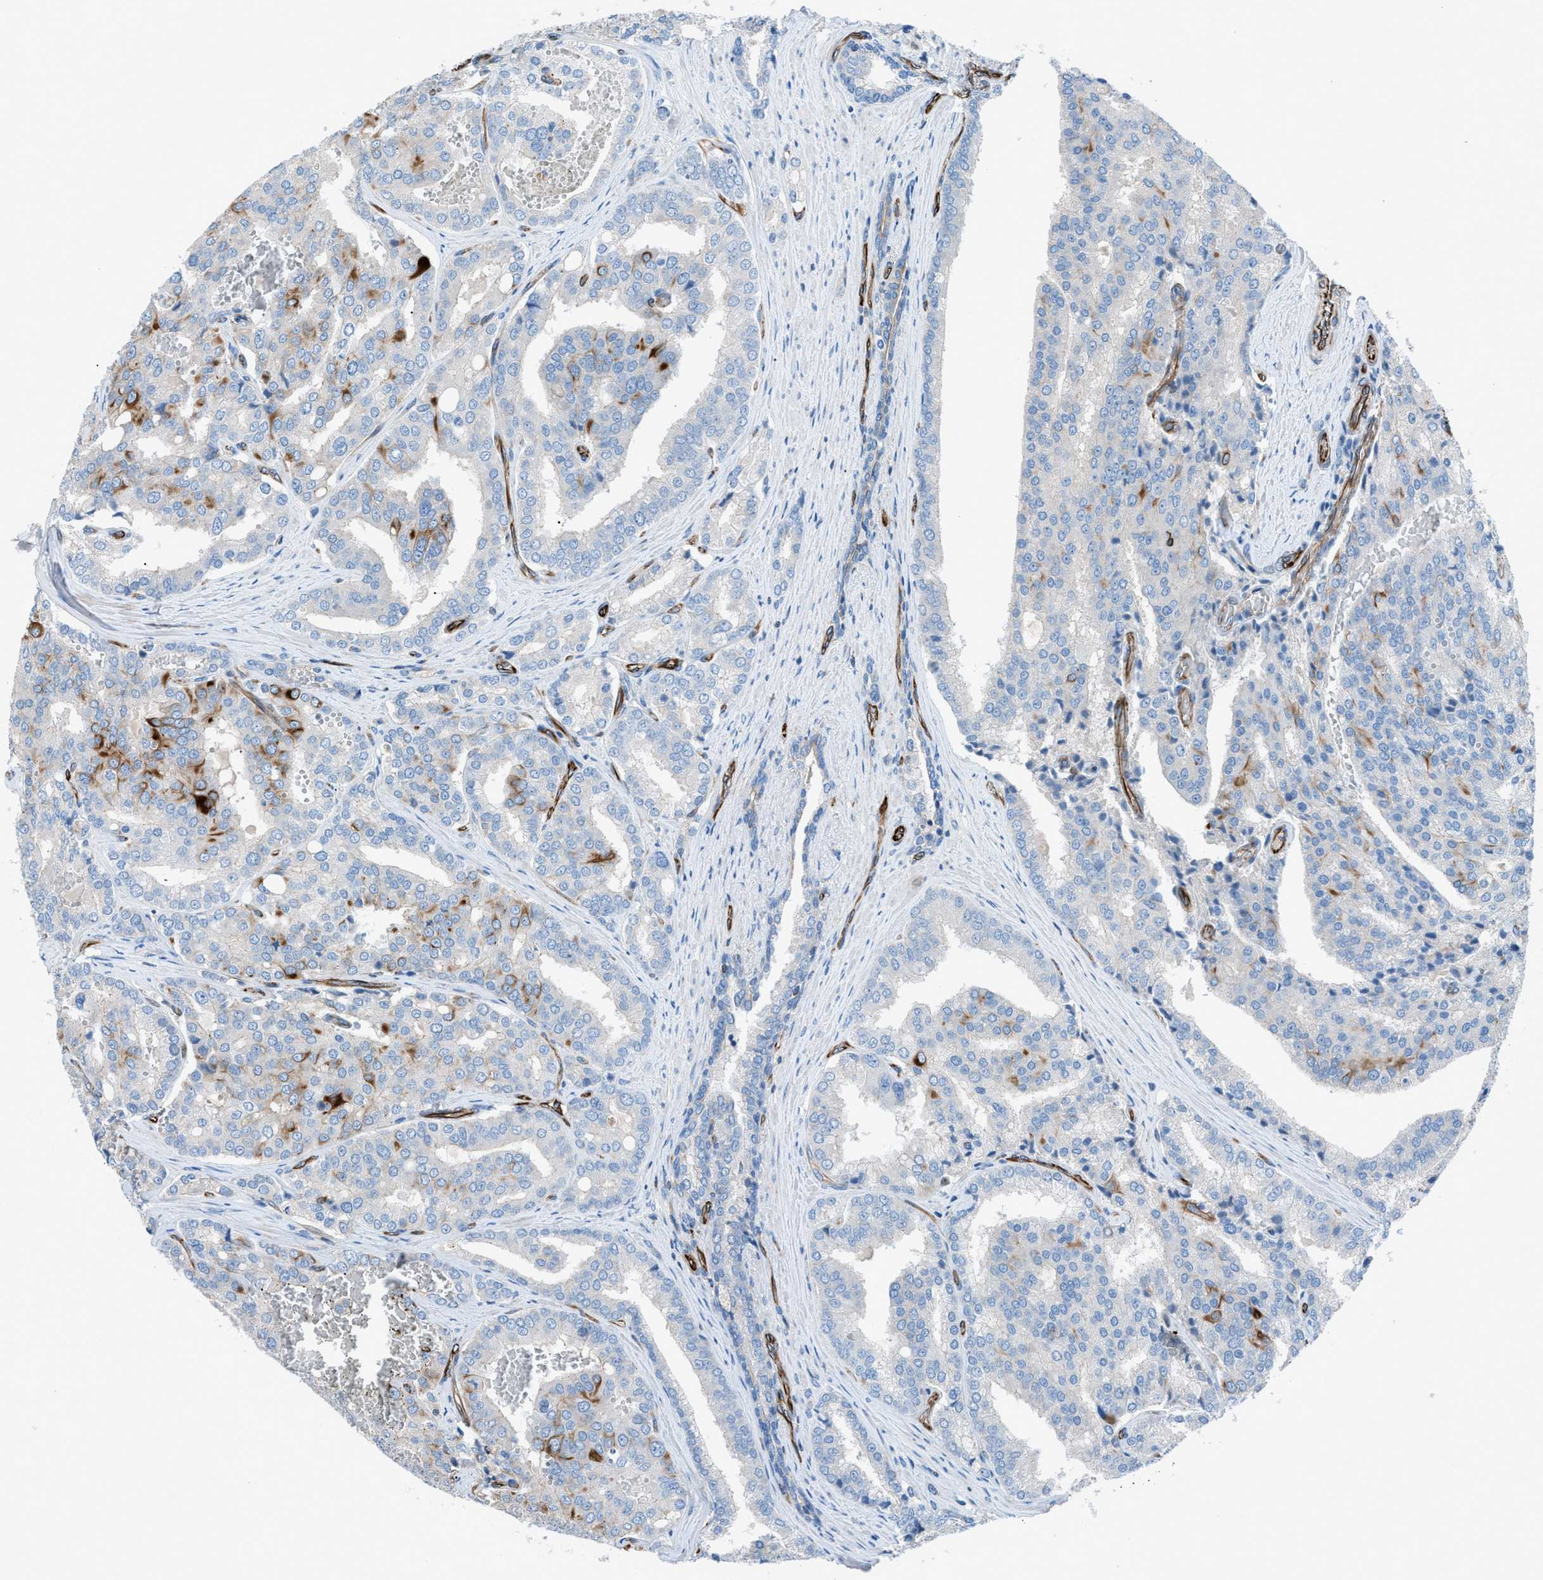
{"staining": {"intensity": "moderate", "quantity": "<25%", "location": "cytoplasmic/membranous"}, "tissue": "prostate cancer", "cell_type": "Tumor cells", "image_type": "cancer", "snomed": [{"axis": "morphology", "description": "Adenocarcinoma, High grade"}, {"axis": "topography", "description": "Prostate"}], "caption": "Immunohistochemical staining of human prostate adenocarcinoma (high-grade) exhibits low levels of moderate cytoplasmic/membranous positivity in approximately <25% of tumor cells.", "gene": "CABP7", "patient": {"sex": "male", "age": 50}}